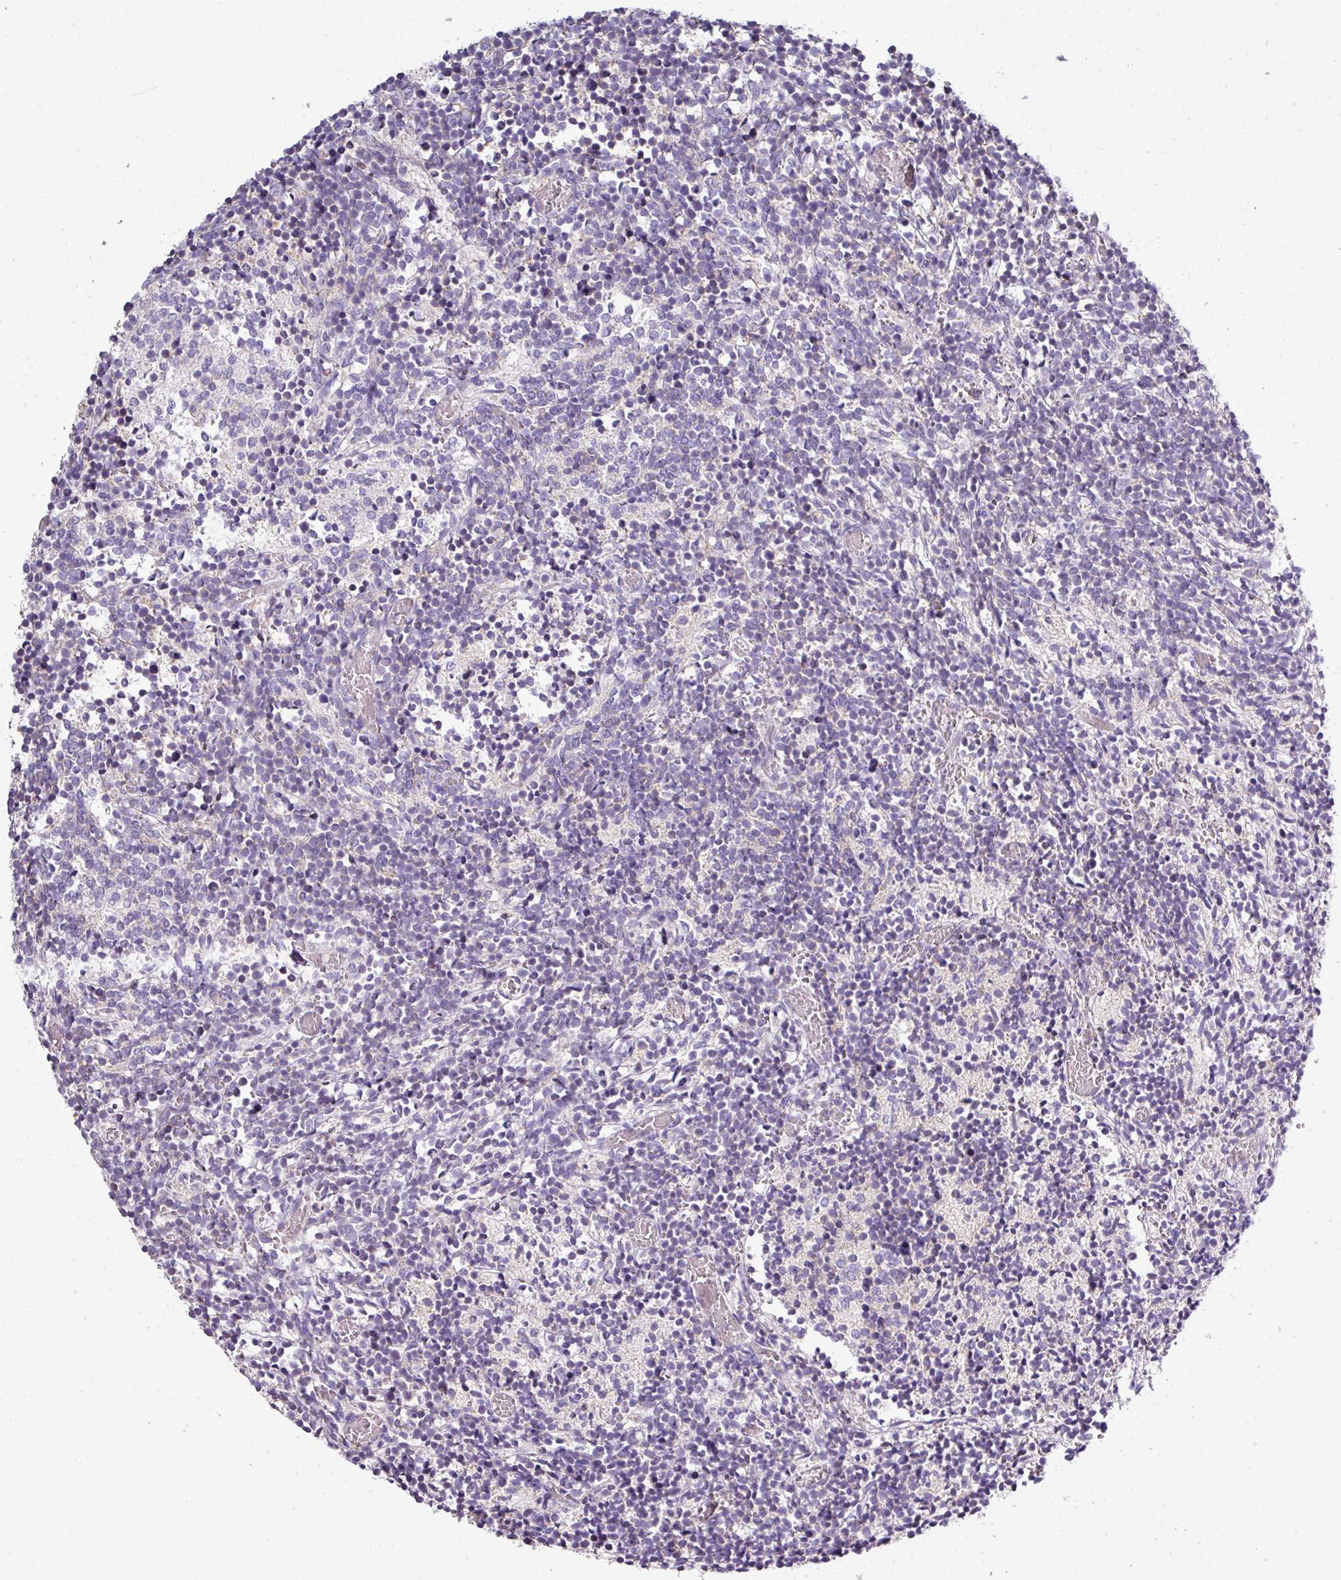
{"staining": {"intensity": "negative", "quantity": "none", "location": "none"}, "tissue": "glioma", "cell_type": "Tumor cells", "image_type": "cancer", "snomed": [{"axis": "morphology", "description": "Glioma, malignant, Low grade"}, {"axis": "topography", "description": "Brain"}], "caption": "A photomicrograph of malignant low-grade glioma stained for a protein shows no brown staining in tumor cells.", "gene": "AGAP5", "patient": {"sex": "female", "age": 1}}